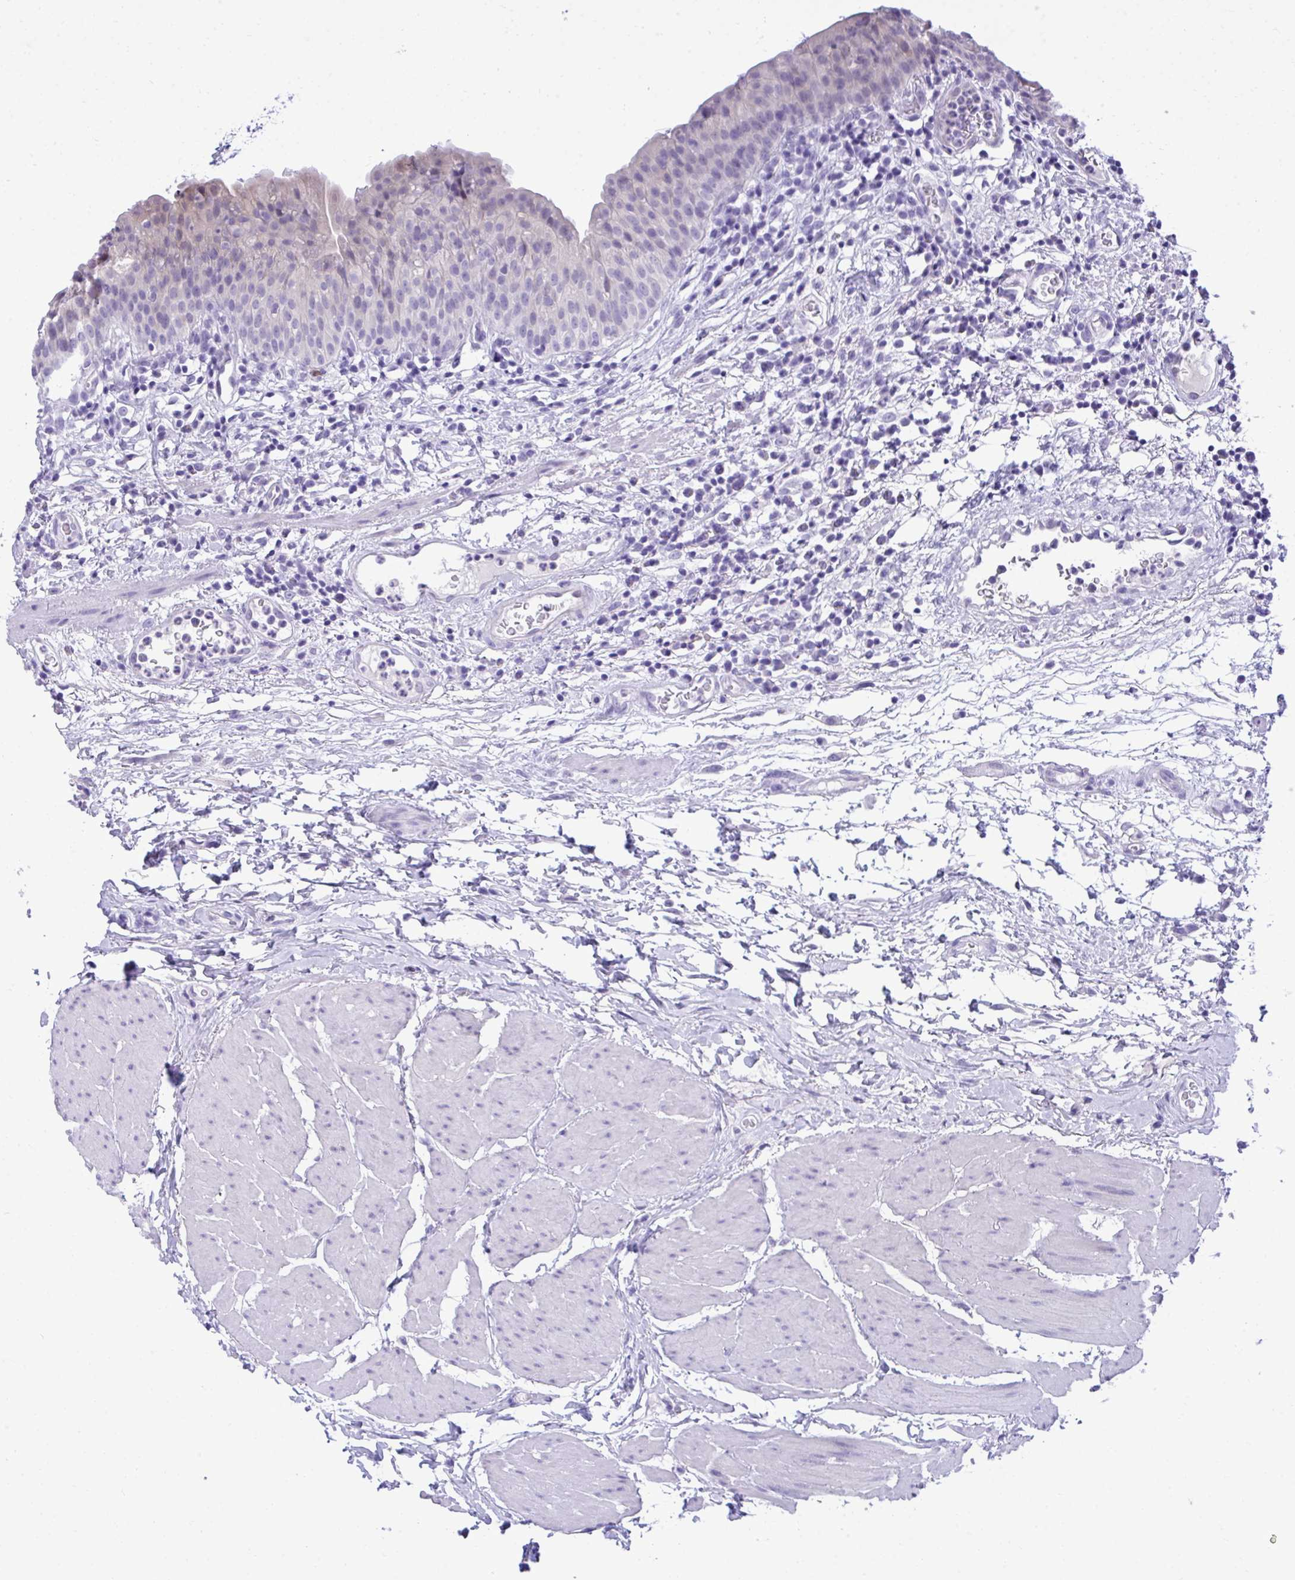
{"staining": {"intensity": "negative", "quantity": "none", "location": "none"}, "tissue": "urinary bladder", "cell_type": "Urothelial cells", "image_type": "normal", "snomed": [{"axis": "morphology", "description": "Normal tissue, NOS"}, {"axis": "morphology", "description": "Inflammation, NOS"}, {"axis": "topography", "description": "Urinary bladder"}], "caption": "Urothelial cells show no significant protein positivity in unremarkable urinary bladder. (DAB IHC visualized using brightfield microscopy, high magnification).", "gene": "PGM2L1", "patient": {"sex": "male", "age": 57}}